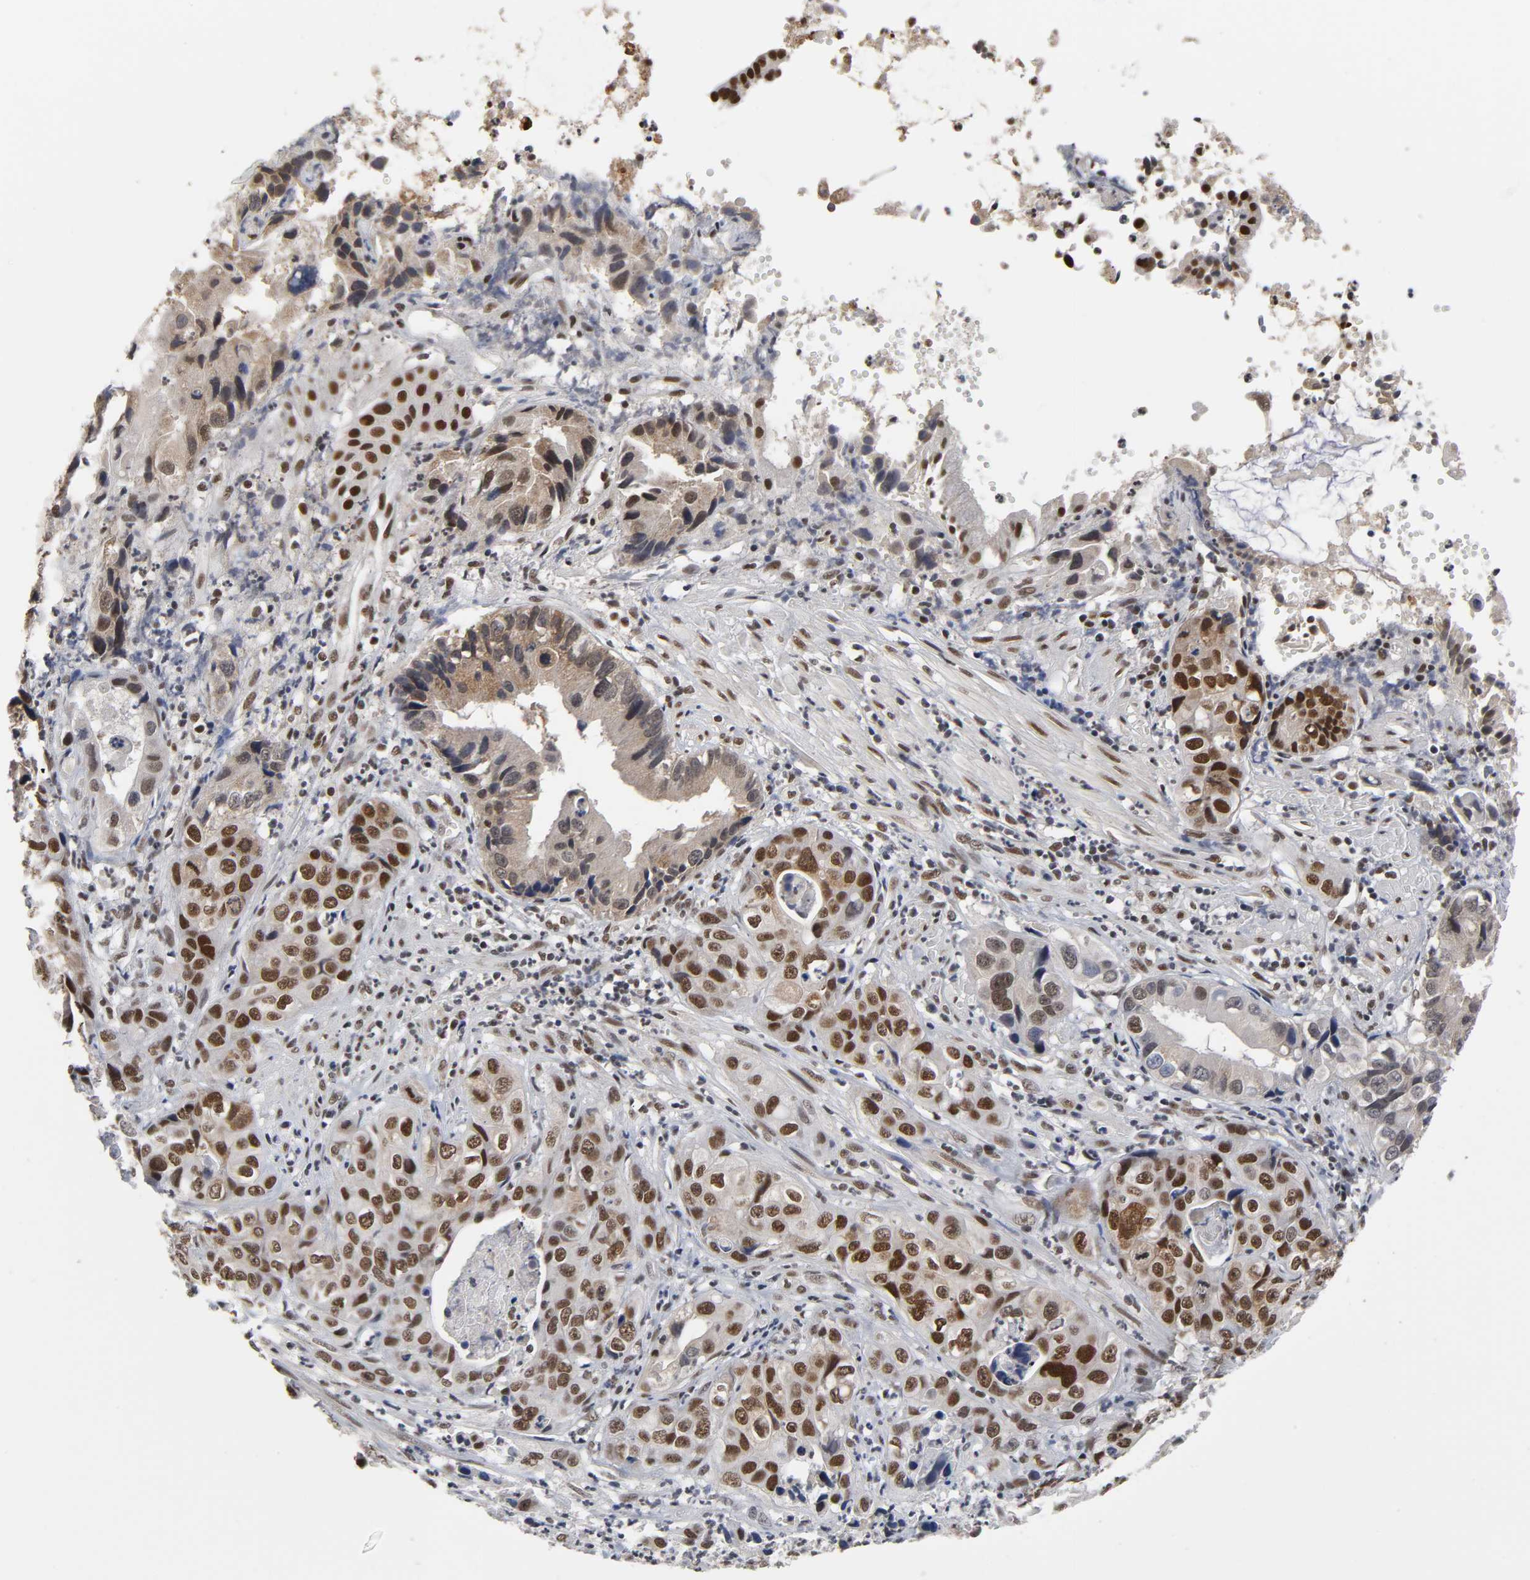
{"staining": {"intensity": "strong", "quantity": ">75%", "location": "nuclear"}, "tissue": "liver cancer", "cell_type": "Tumor cells", "image_type": "cancer", "snomed": [{"axis": "morphology", "description": "Cholangiocarcinoma"}, {"axis": "topography", "description": "Liver"}], "caption": "The micrograph shows staining of liver cancer (cholangiocarcinoma), revealing strong nuclear protein positivity (brown color) within tumor cells. The staining was performed using DAB to visualize the protein expression in brown, while the nuclei were stained in blue with hematoxylin (Magnification: 20x).", "gene": "TRIM33", "patient": {"sex": "female", "age": 61}}